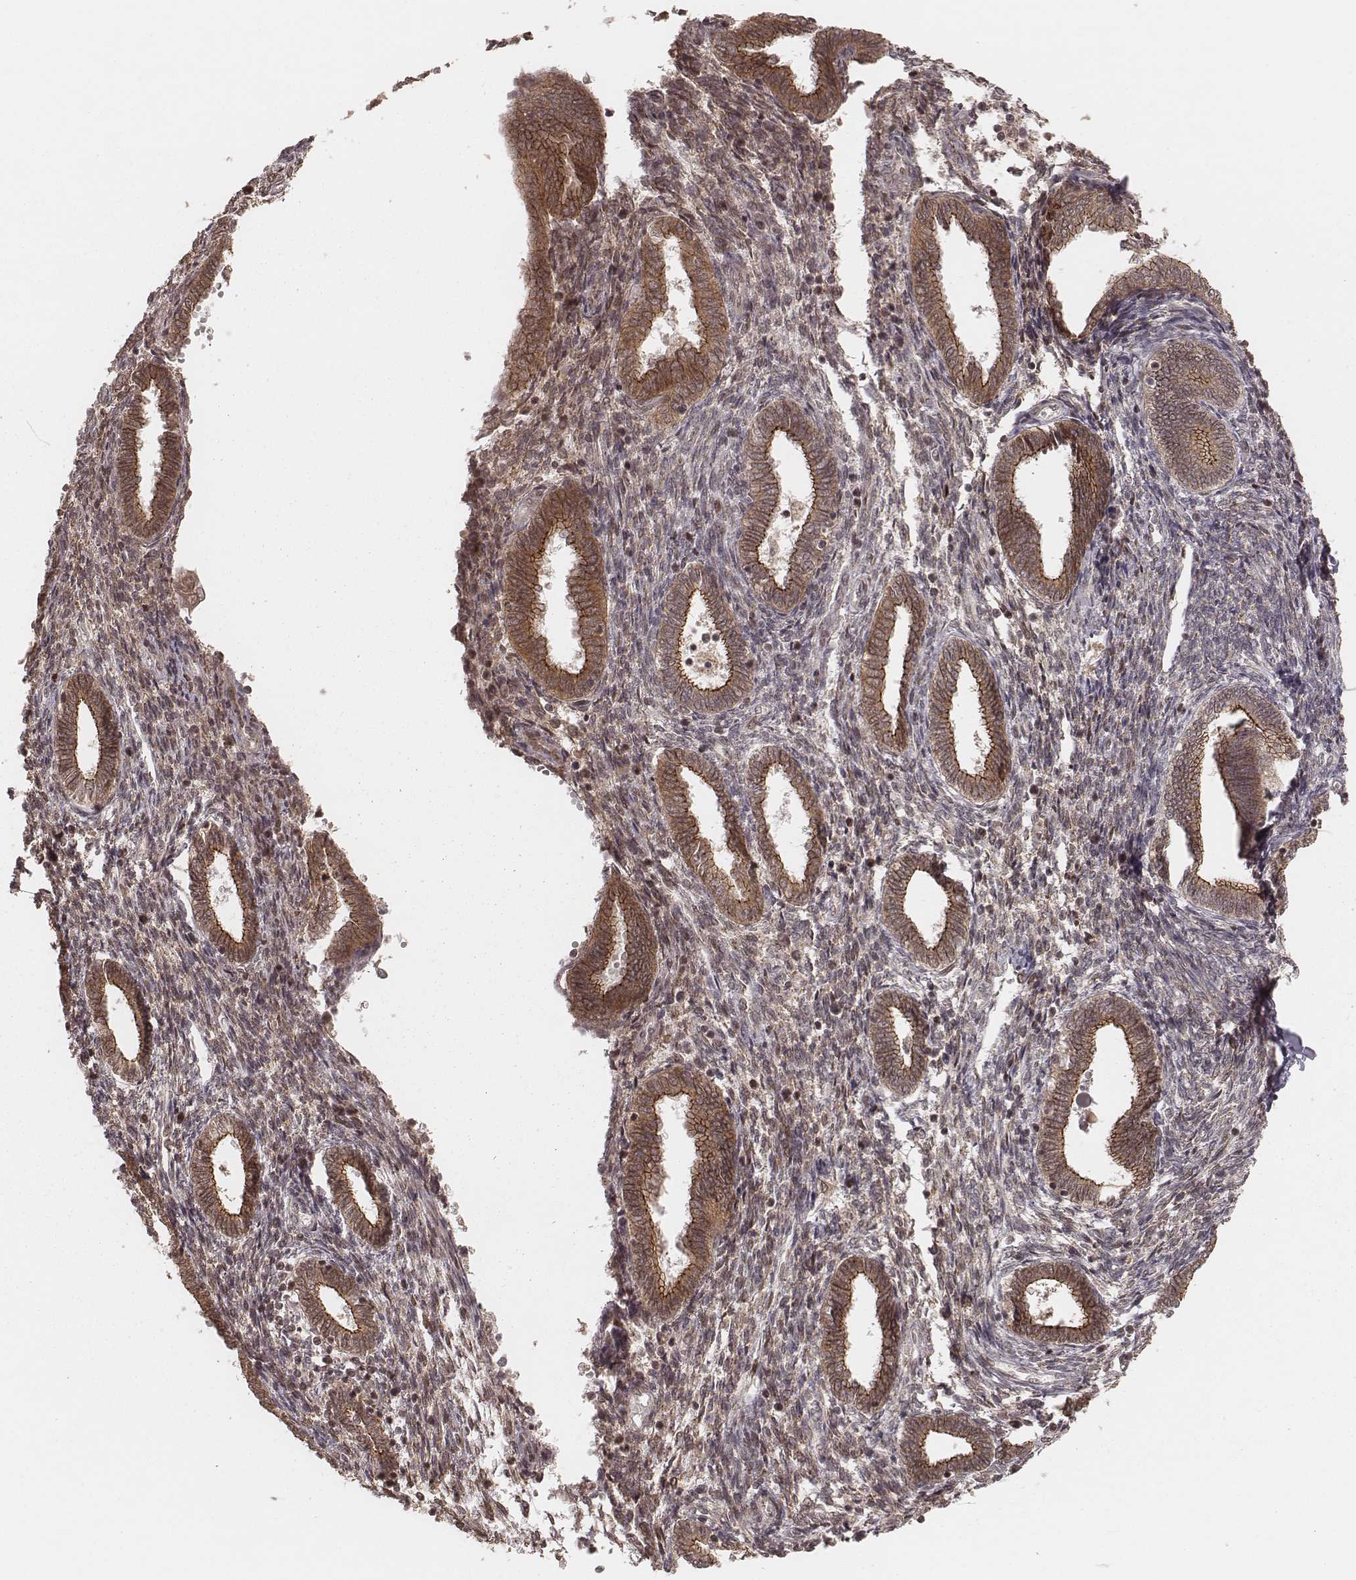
{"staining": {"intensity": "weak", "quantity": ">75%", "location": "cytoplasmic/membranous"}, "tissue": "endometrium", "cell_type": "Cells in endometrial stroma", "image_type": "normal", "snomed": [{"axis": "morphology", "description": "Normal tissue, NOS"}, {"axis": "topography", "description": "Endometrium"}], "caption": "The histopathology image displays a brown stain indicating the presence of a protein in the cytoplasmic/membranous of cells in endometrial stroma in endometrium.", "gene": "MYO19", "patient": {"sex": "female", "age": 42}}